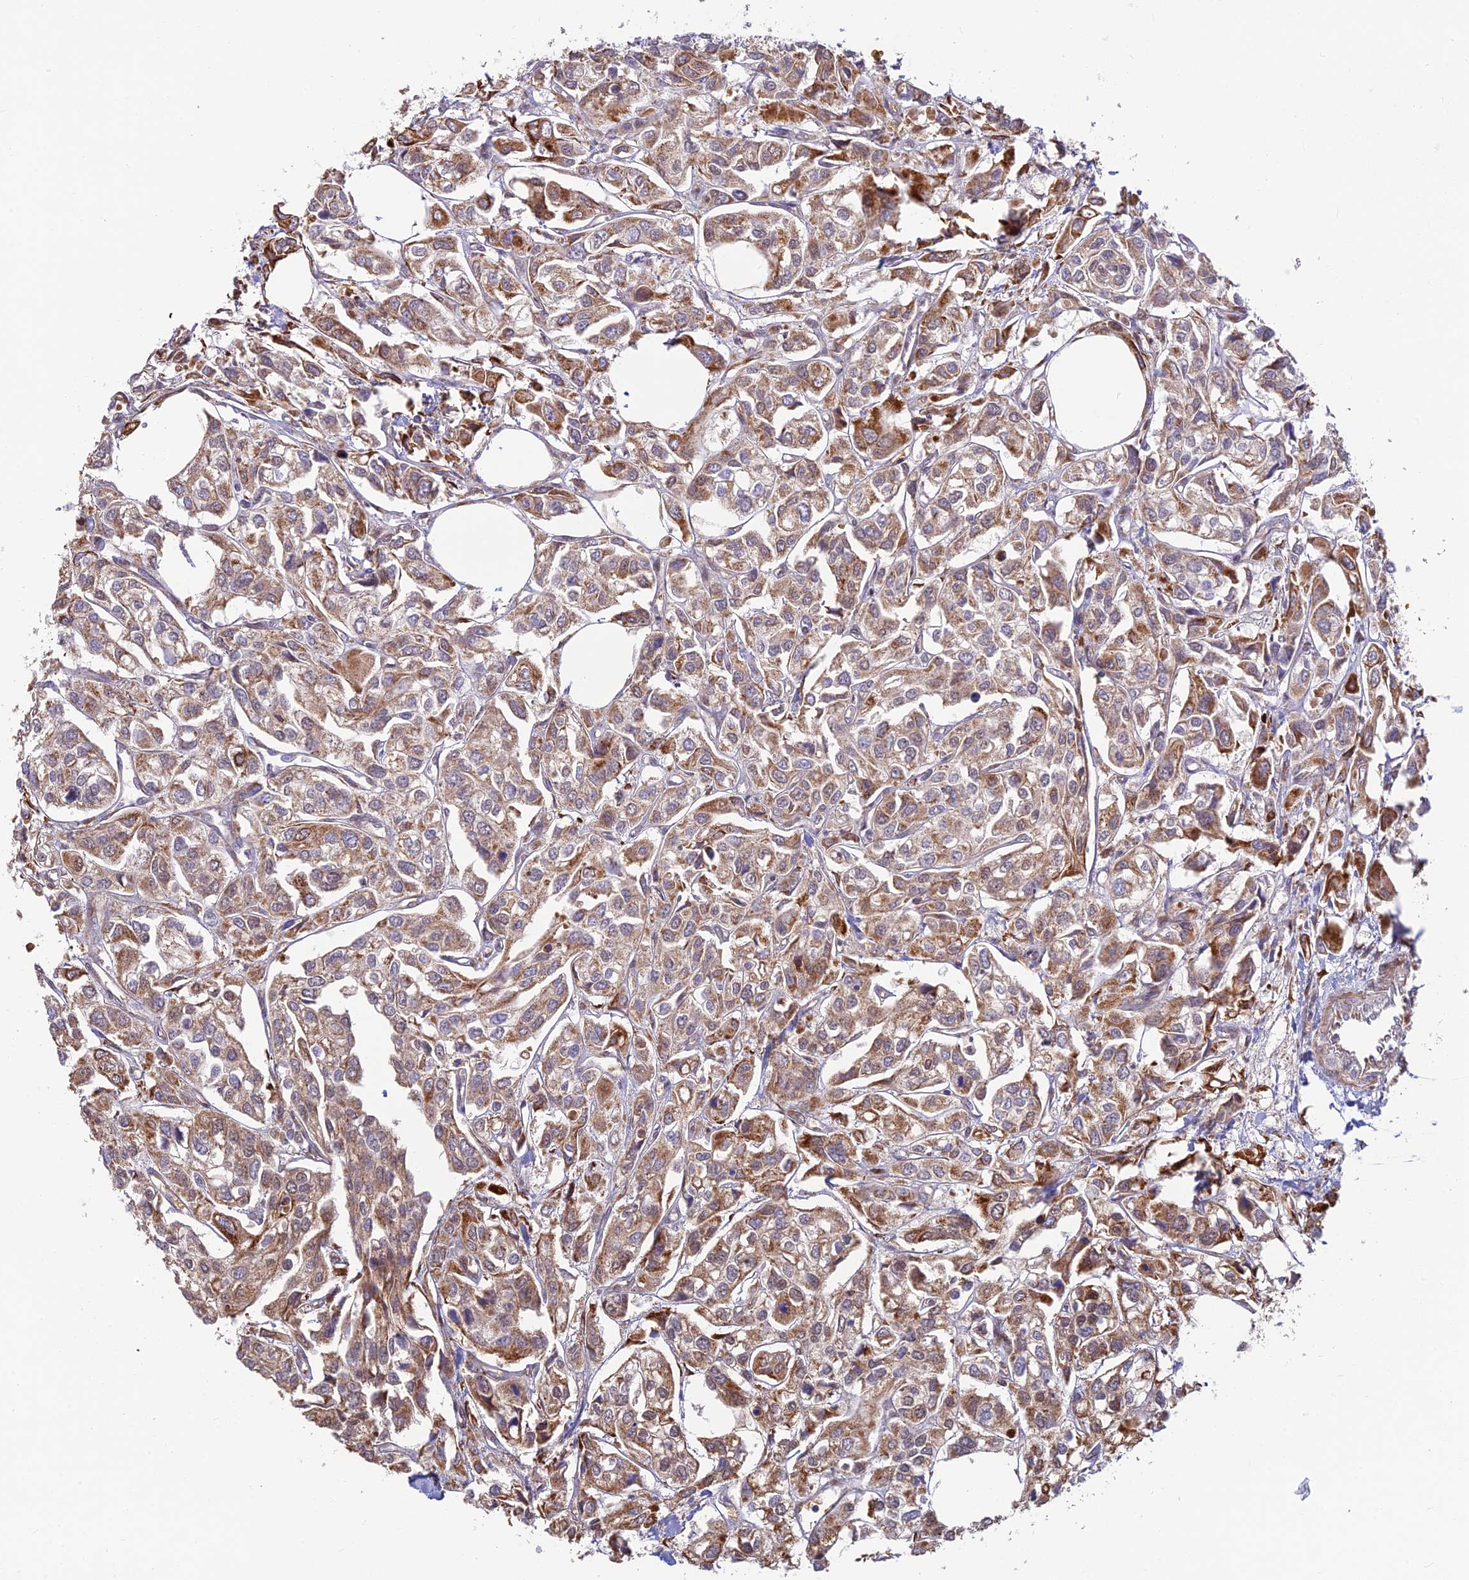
{"staining": {"intensity": "moderate", "quantity": "25%-75%", "location": "cytoplasmic/membranous"}, "tissue": "urothelial cancer", "cell_type": "Tumor cells", "image_type": "cancer", "snomed": [{"axis": "morphology", "description": "Urothelial carcinoma, High grade"}, {"axis": "topography", "description": "Urinary bladder"}], "caption": "Protein staining of urothelial cancer tissue displays moderate cytoplasmic/membranous positivity in approximately 25%-75% of tumor cells. Immunohistochemistry stains the protein of interest in brown and the nuclei are stained blue.", "gene": "UFSP2", "patient": {"sex": "male", "age": 67}}